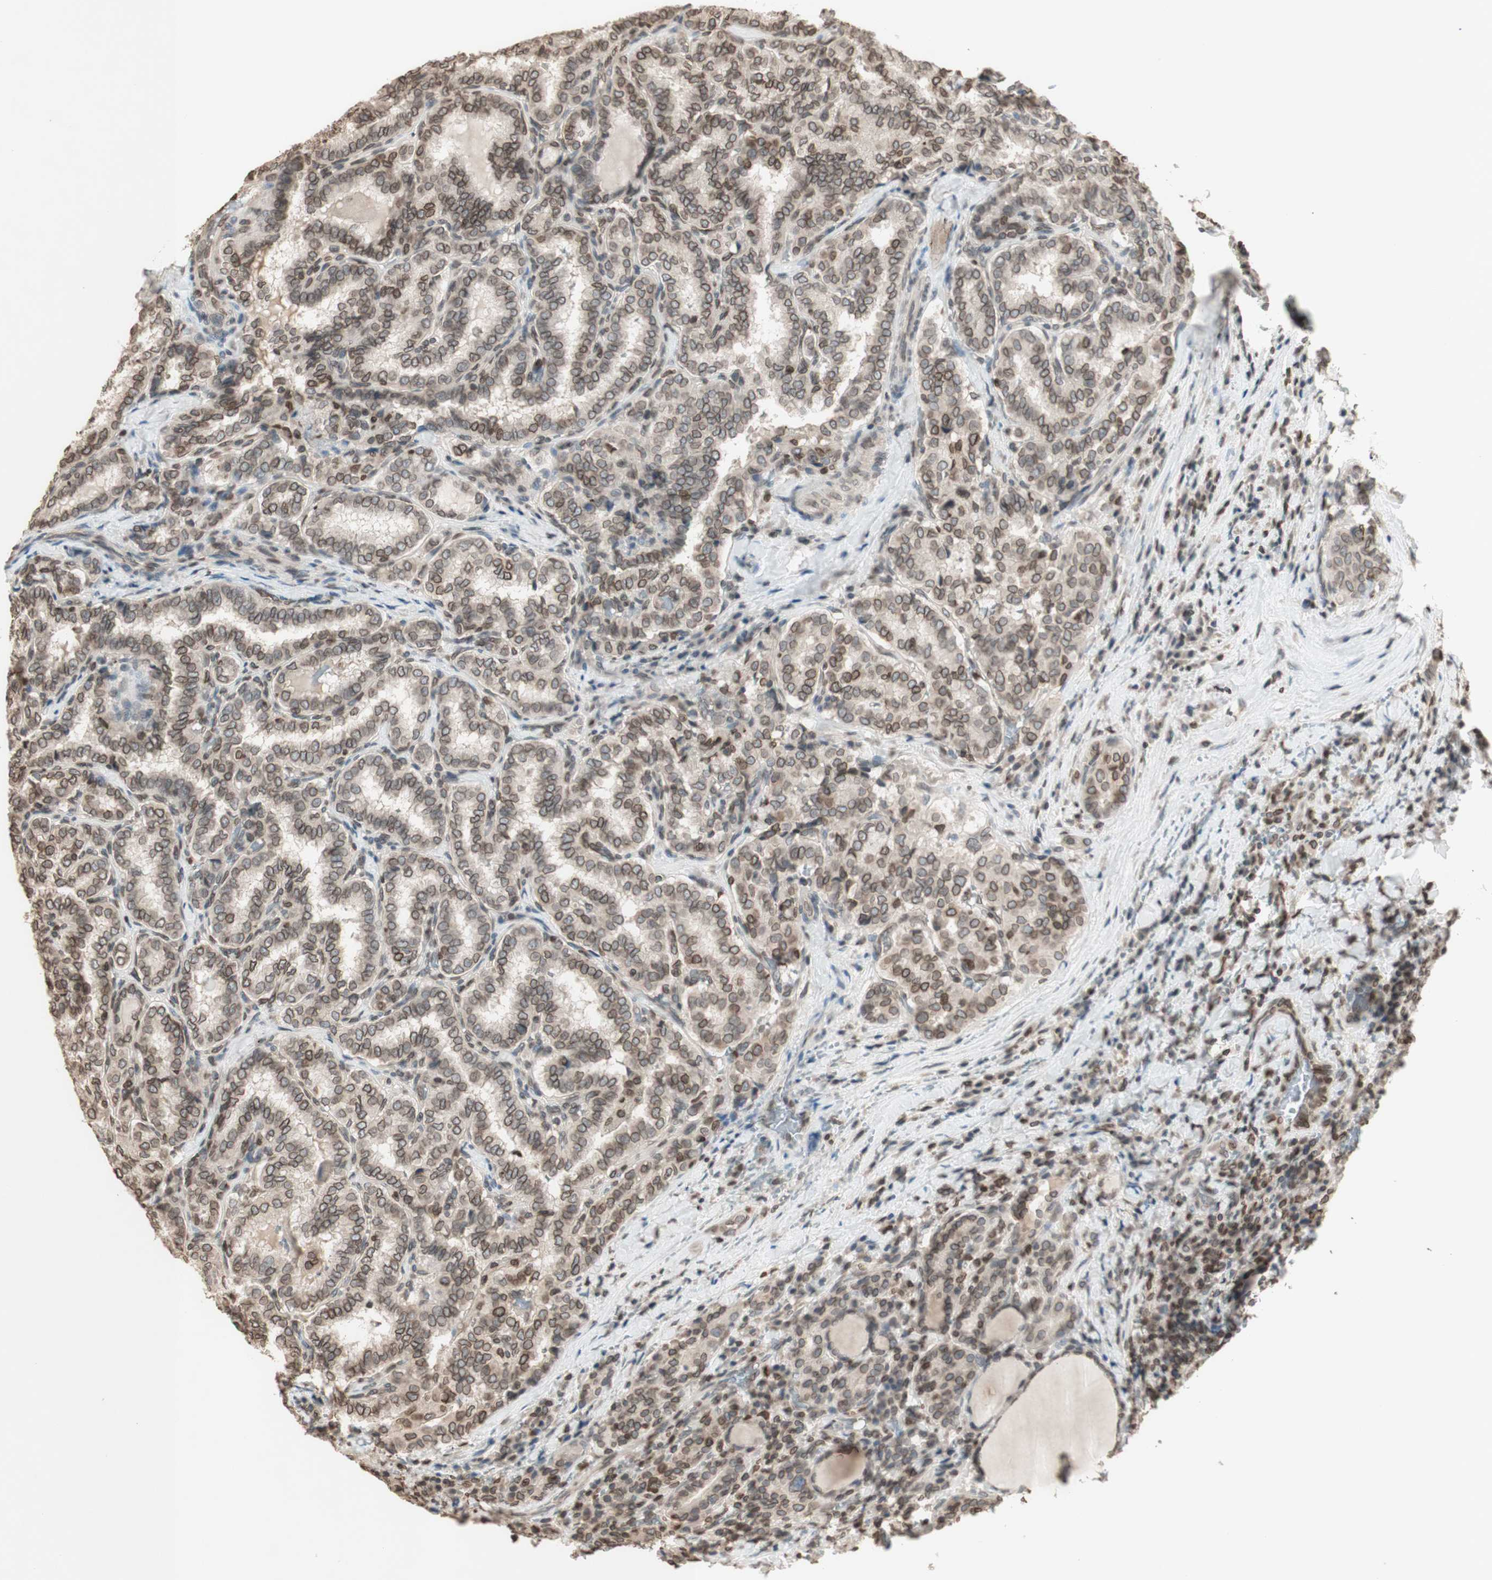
{"staining": {"intensity": "moderate", "quantity": ">75%", "location": "cytoplasmic/membranous,nuclear"}, "tissue": "thyroid cancer", "cell_type": "Tumor cells", "image_type": "cancer", "snomed": [{"axis": "morphology", "description": "Normal tissue, NOS"}, {"axis": "morphology", "description": "Papillary adenocarcinoma, NOS"}, {"axis": "topography", "description": "Thyroid gland"}], "caption": "The image exhibits immunohistochemical staining of thyroid papillary adenocarcinoma. There is moderate cytoplasmic/membranous and nuclear staining is appreciated in approximately >75% of tumor cells. The protein of interest is stained brown, and the nuclei are stained in blue (DAB (3,3'-diaminobenzidine) IHC with brightfield microscopy, high magnification).", "gene": "TMPO", "patient": {"sex": "female", "age": 30}}